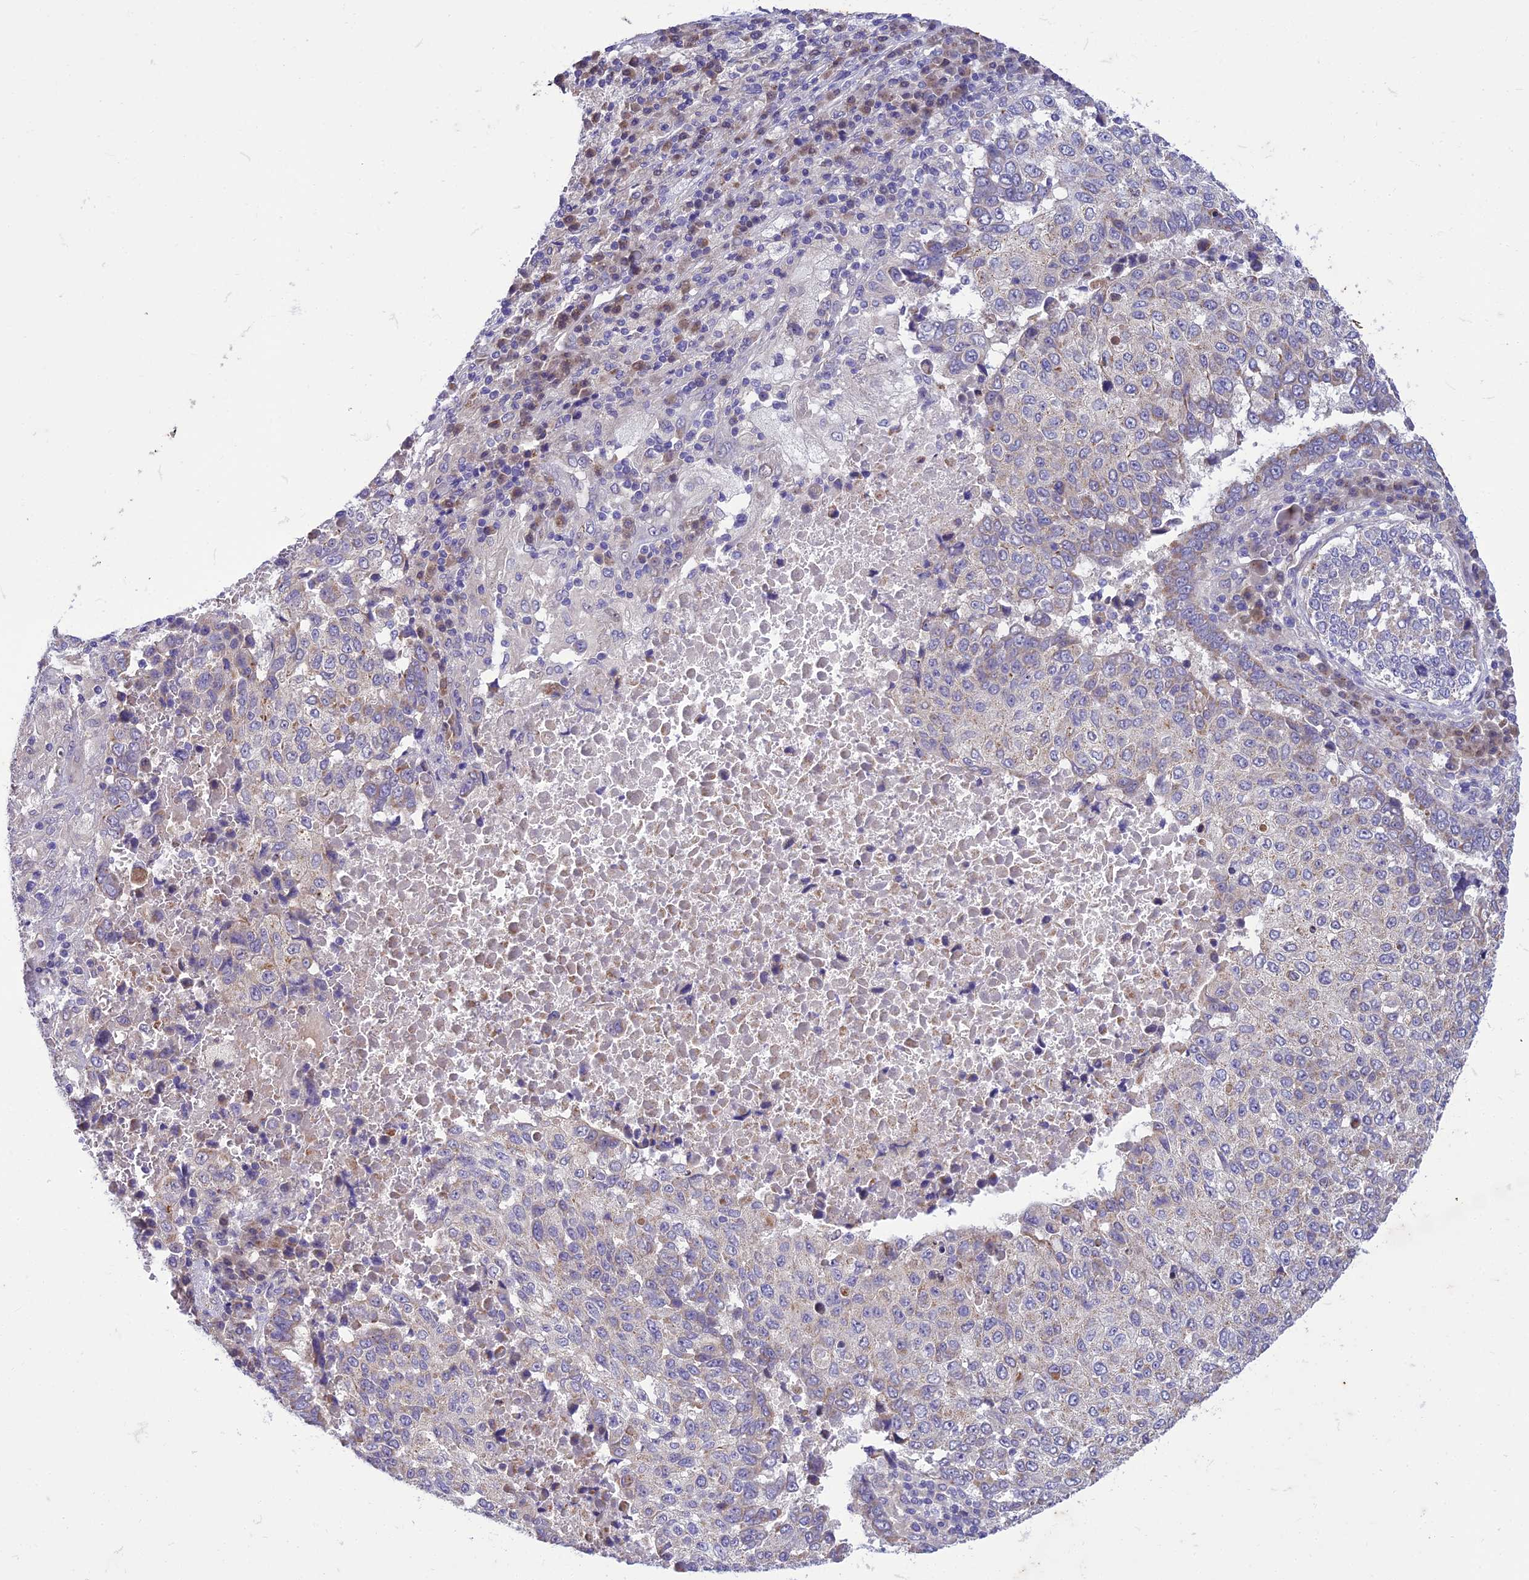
{"staining": {"intensity": "weak", "quantity": "<25%", "location": "cytoplasmic/membranous"}, "tissue": "lung cancer", "cell_type": "Tumor cells", "image_type": "cancer", "snomed": [{"axis": "morphology", "description": "Squamous cell carcinoma, NOS"}, {"axis": "topography", "description": "Lung"}], "caption": "DAB immunohistochemical staining of lung cancer (squamous cell carcinoma) exhibits no significant expression in tumor cells.", "gene": "BORCS6", "patient": {"sex": "male", "age": 73}}